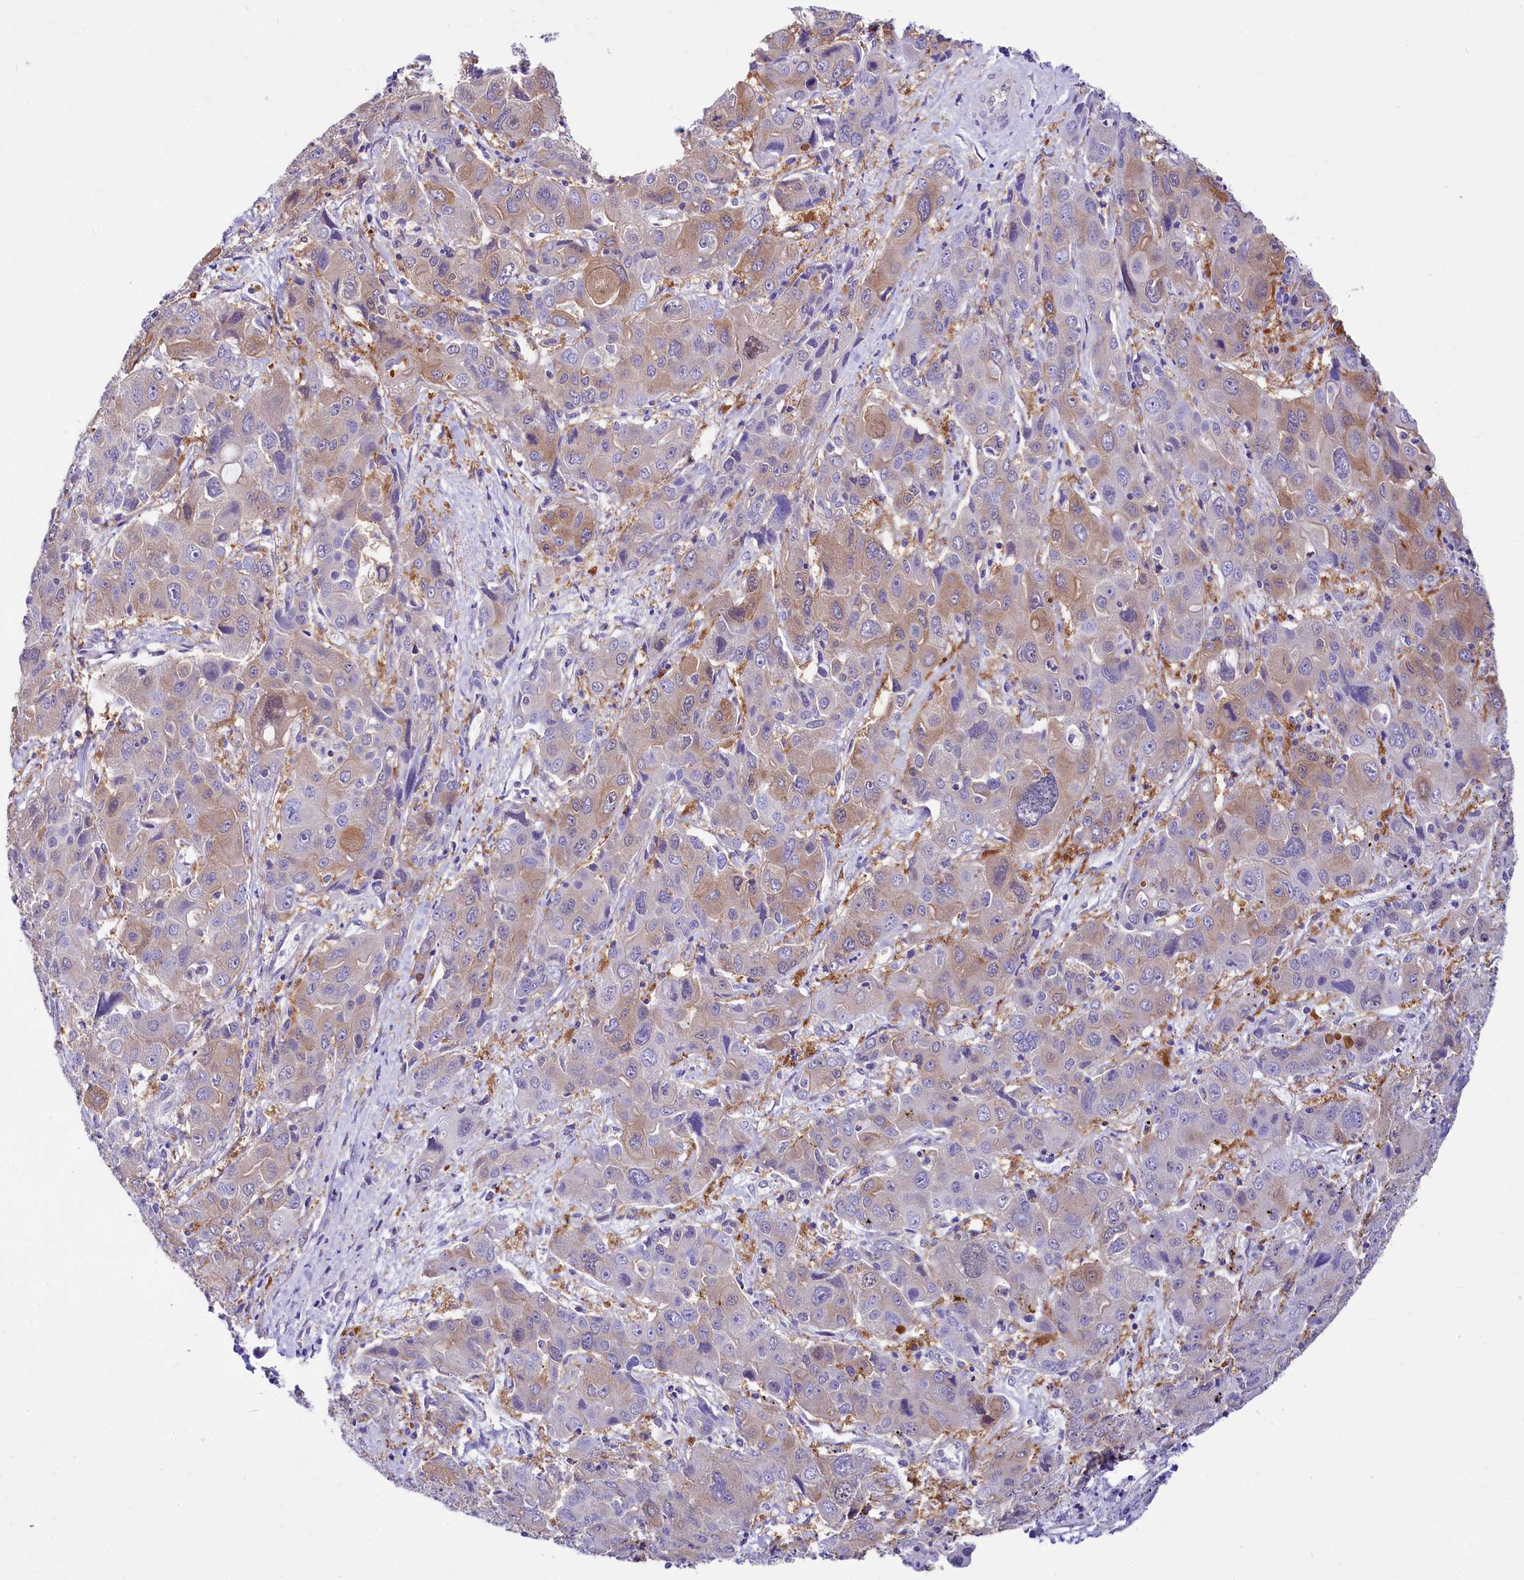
{"staining": {"intensity": "moderate", "quantity": "<25%", "location": "cytoplasmic/membranous"}, "tissue": "liver cancer", "cell_type": "Tumor cells", "image_type": "cancer", "snomed": [{"axis": "morphology", "description": "Cholangiocarcinoma"}, {"axis": "topography", "description": "Liver"}], "caption": "Human liver cancer (cholangiocarcinoma) stained with a protein marker demonstrates moderate staining in tumor cells.", "gene": "ABHD5", "patient": {"sex": "male", "age": 67}}